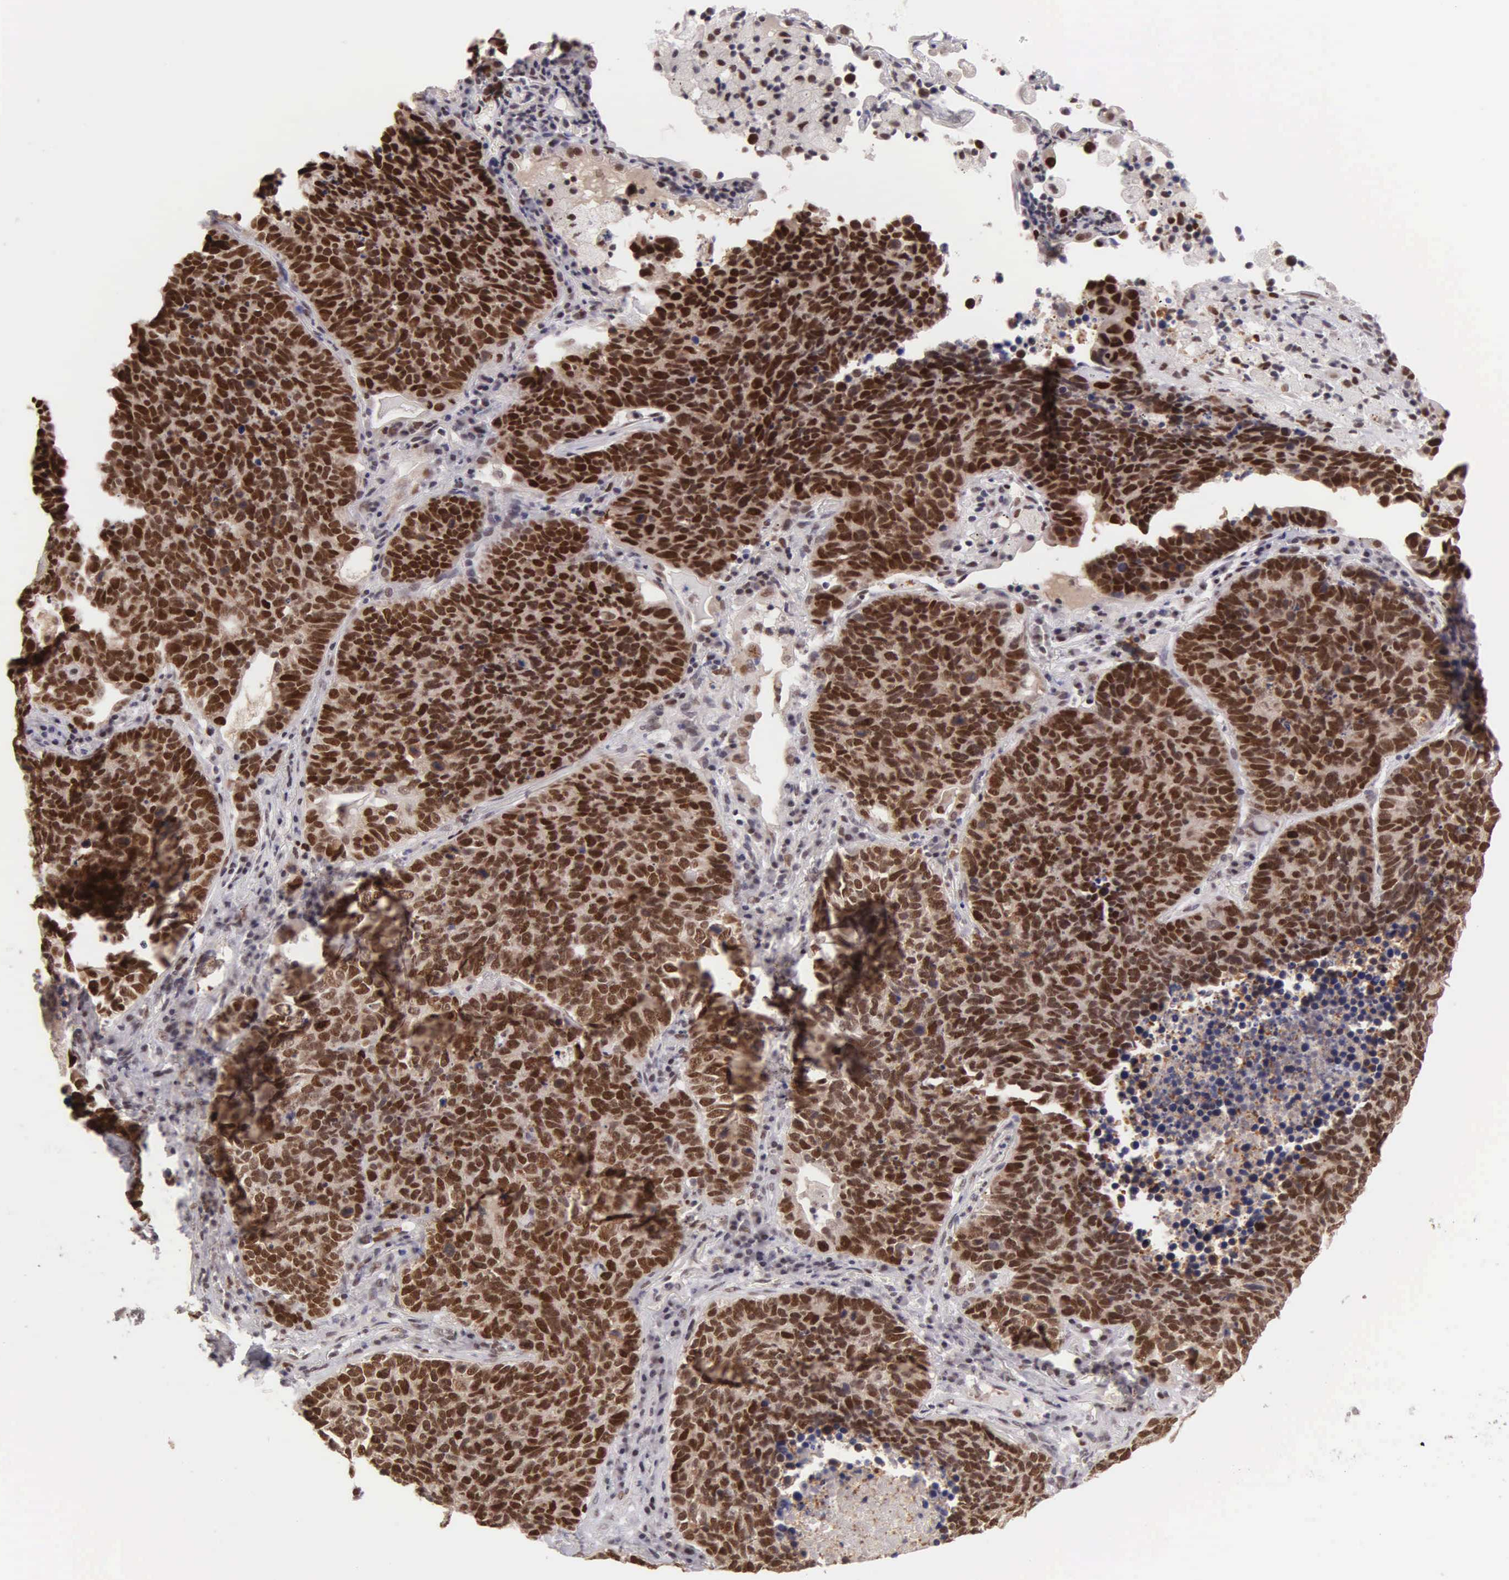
{"staining": {"intensity": "strong", "quantity": ">75%", "location": "nuclear"}, "tissue": "lung cancer", "cell_type": "Tumor cells", "image_type": "cancer", "snomed": [{"axis": "morphology", "description": "Neoplasm, malignant, NOS"}, {"axis": "topography", "description": "Lung"}], "caption": "DAB immunohistochemical staining of lung malignant neoplasm displays strong nuclear protein expression in approximately >75% of tumor cells. Using DAB (brown) and hematoxylin (blue) stains, captured at high magnification using brightfield microscopy.", "gene": "UBR7", "patient": {"sex": "female", "age": 75}}